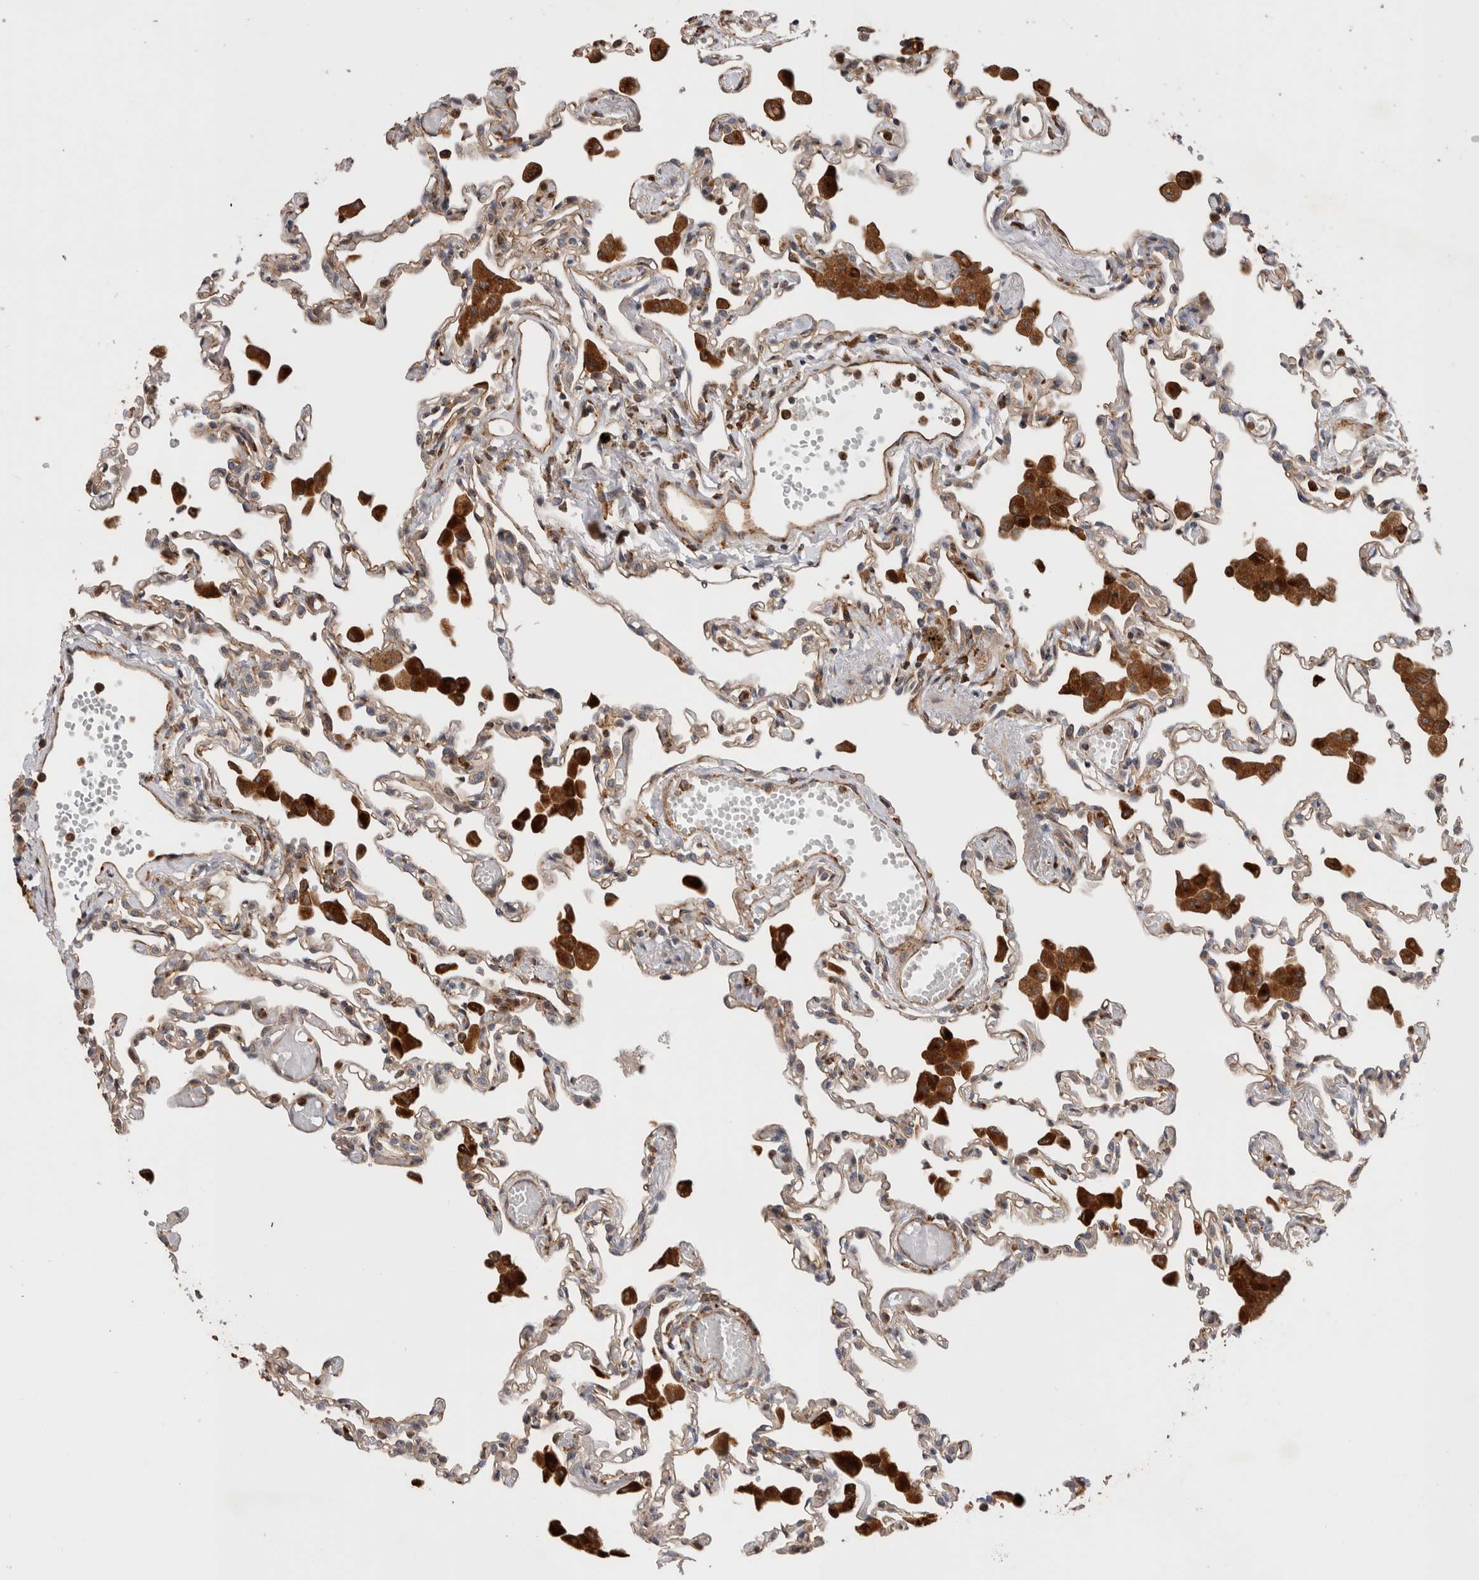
{"staining": {"intensity": "moderate", "quantity": "25%-75%", "location": "cytoplasmic/membranous"}, "tissue": "lung", "cell_type": "Alveolar cells", "image_type": "normal", "snomed": [{"axis": "morphology", "description": "Normal tissue, NOS"}, {"axis": "topography", "description": "Bronchus"}, {"axis": "topography", "description": "Lung"}], "caption": "Immunohistochemical staining of benign lung exhibits 25%-75% levels of moderate cytoplasmic/membranous protein positivity in about 25%-75% of alveolar cells.", "gene": "BNIP2", "patient": {"sex": "female", "age": 49}}